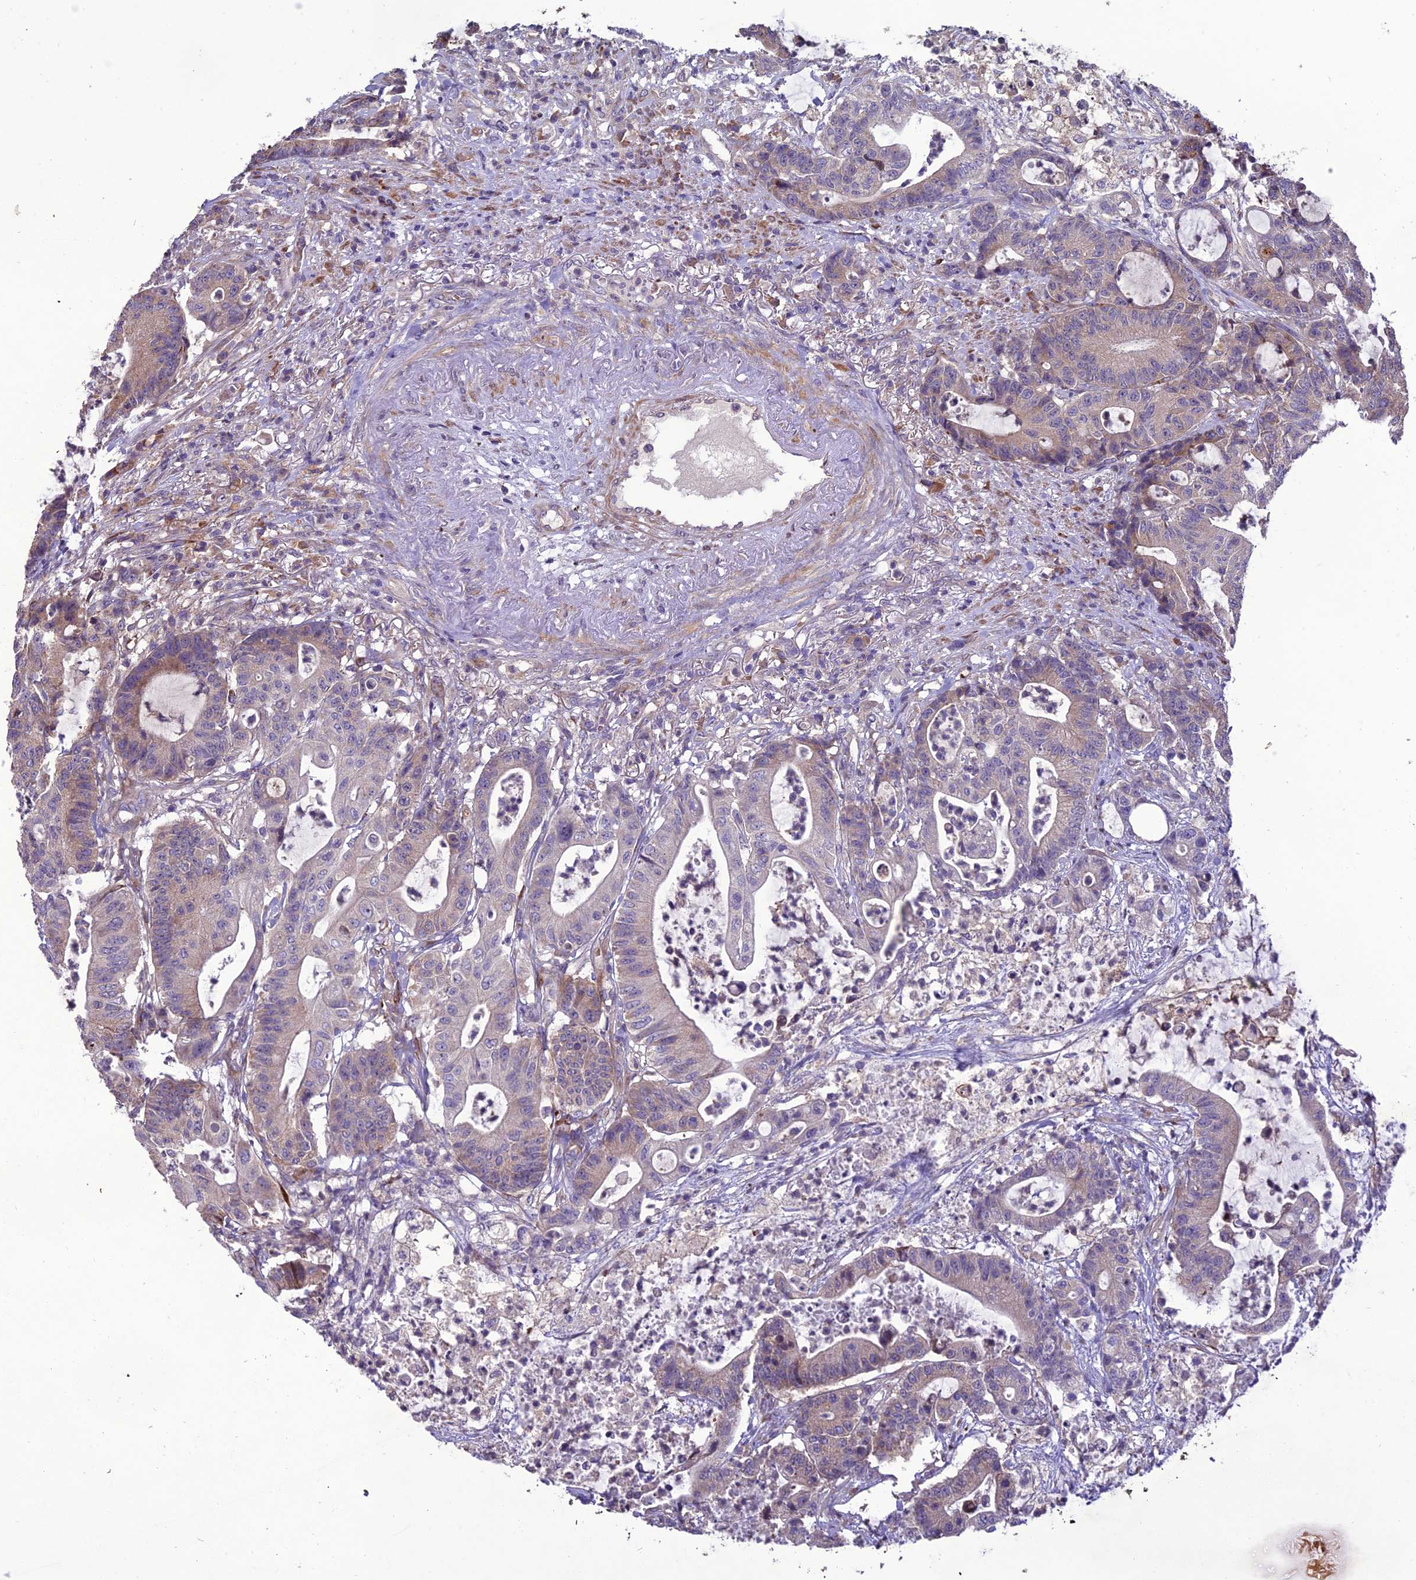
{"staining": {"intensity": "weak", "quantity": "25%-75%", "location": "cytoplasmic/membranous"}, "tissue": "colorectal cancer", "cell_type": "Tumor cells", "image_type": "cancer", "snomed": [{"axis": "morphology", "description": "Adenocarcinoma, NOS"}, {"axis": "topography", "description": "Colon"}], "caption": "Protein expression analysis of colorectal adenocarcinoma reveals weak cytoplasmic/membranous positivity in approximately 25%-75% of tumor cells.", "gene": "CENPL", "patient": {"sex": "female", "age": 84}}